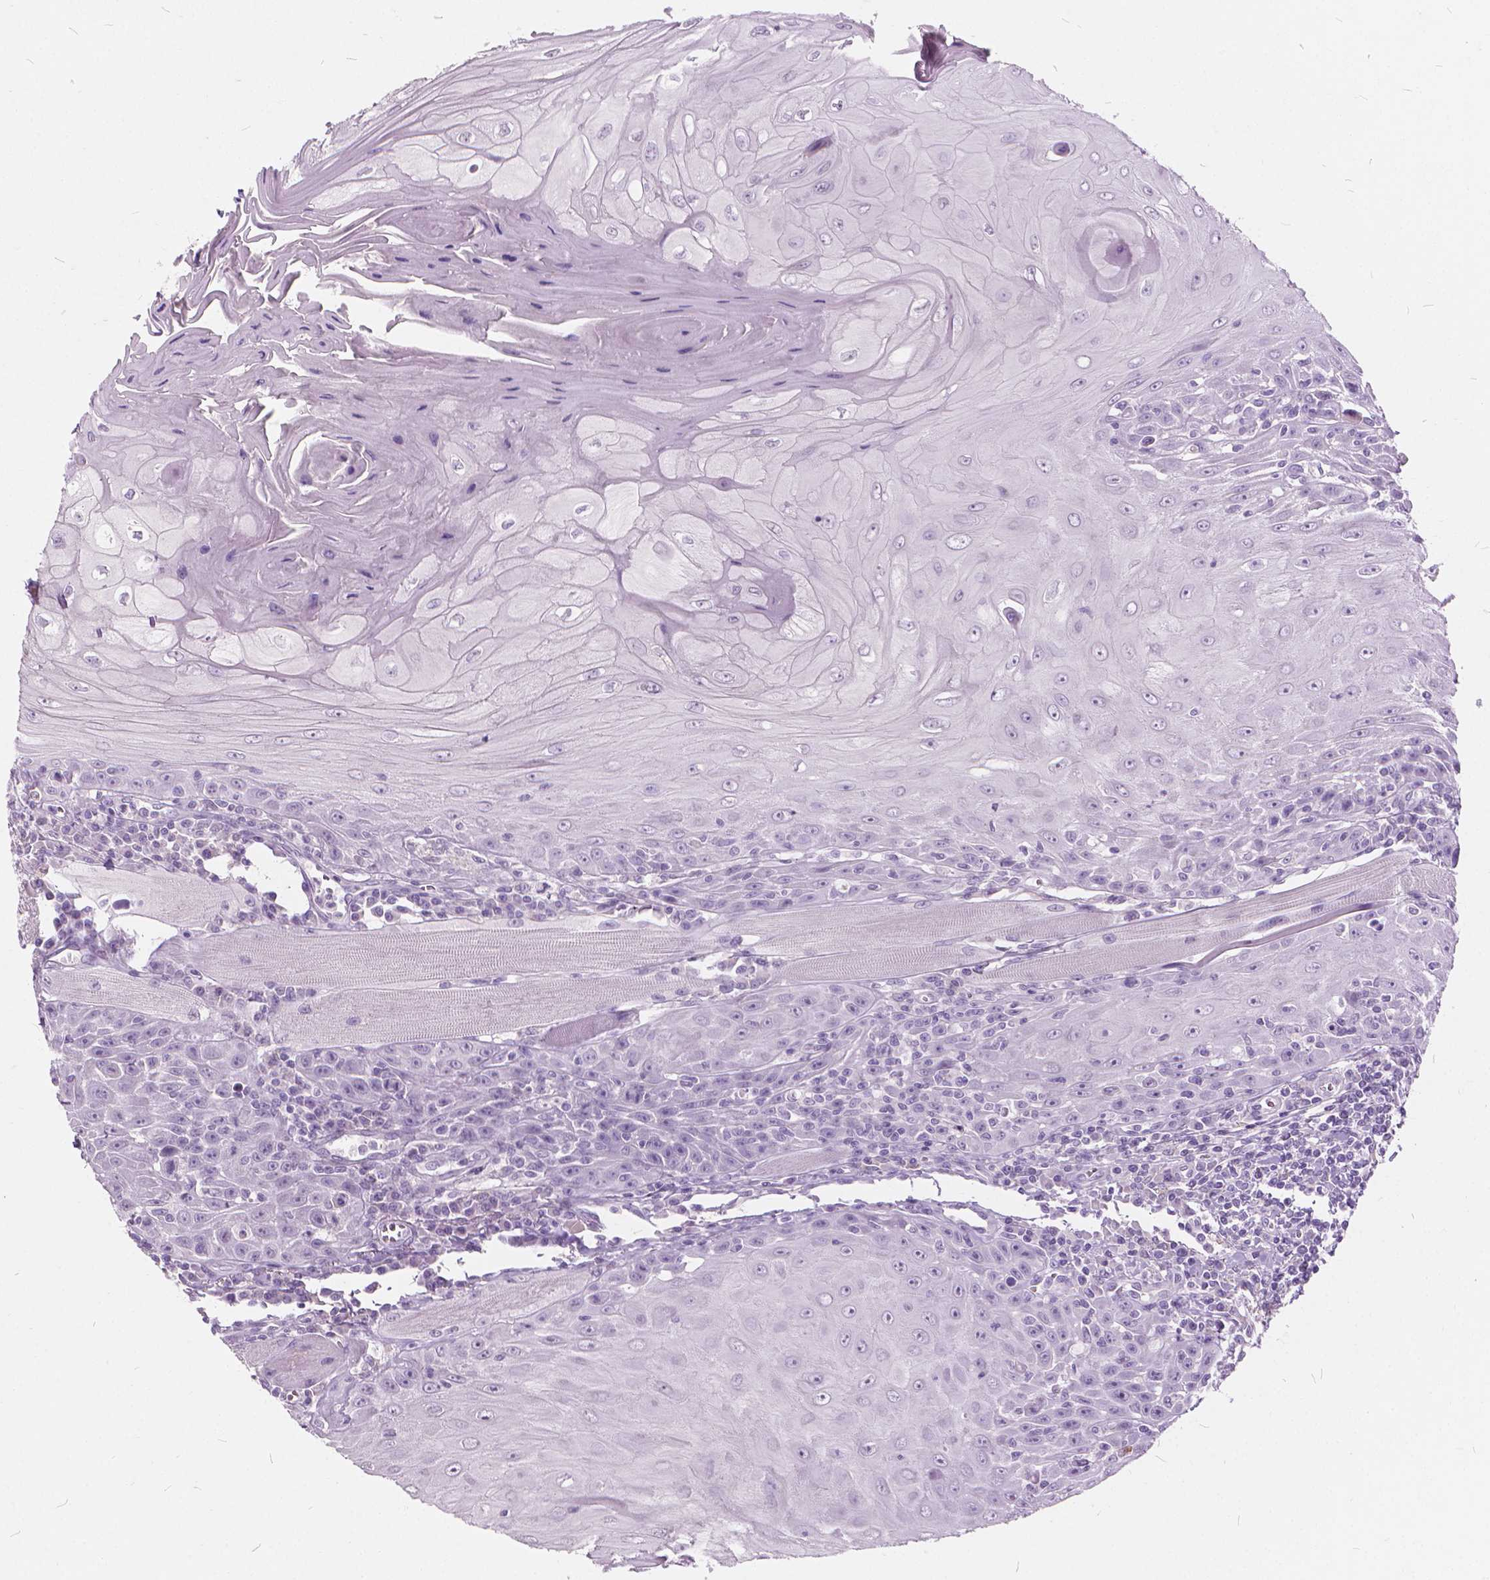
{"staining": {"intensity": "negative", "quantity": "none", "location": "none"}, "tissue": "head and neck cancer", "cell_type": "Tumor cells", "image_type": "cancer", "snomed": [{"axis": "morphology", "description": "Squamous cell carcinoma, NOS"}, {"axis": "topography", "description": "Head-Neck"}], "caption": "Head and neck cancer (squamous cell carcinoma) stained for a protein using immunohistochemistry displays no staining tumor cells.", "gene": "DNM1", "patient": {"sex": "male", "age": 52}}